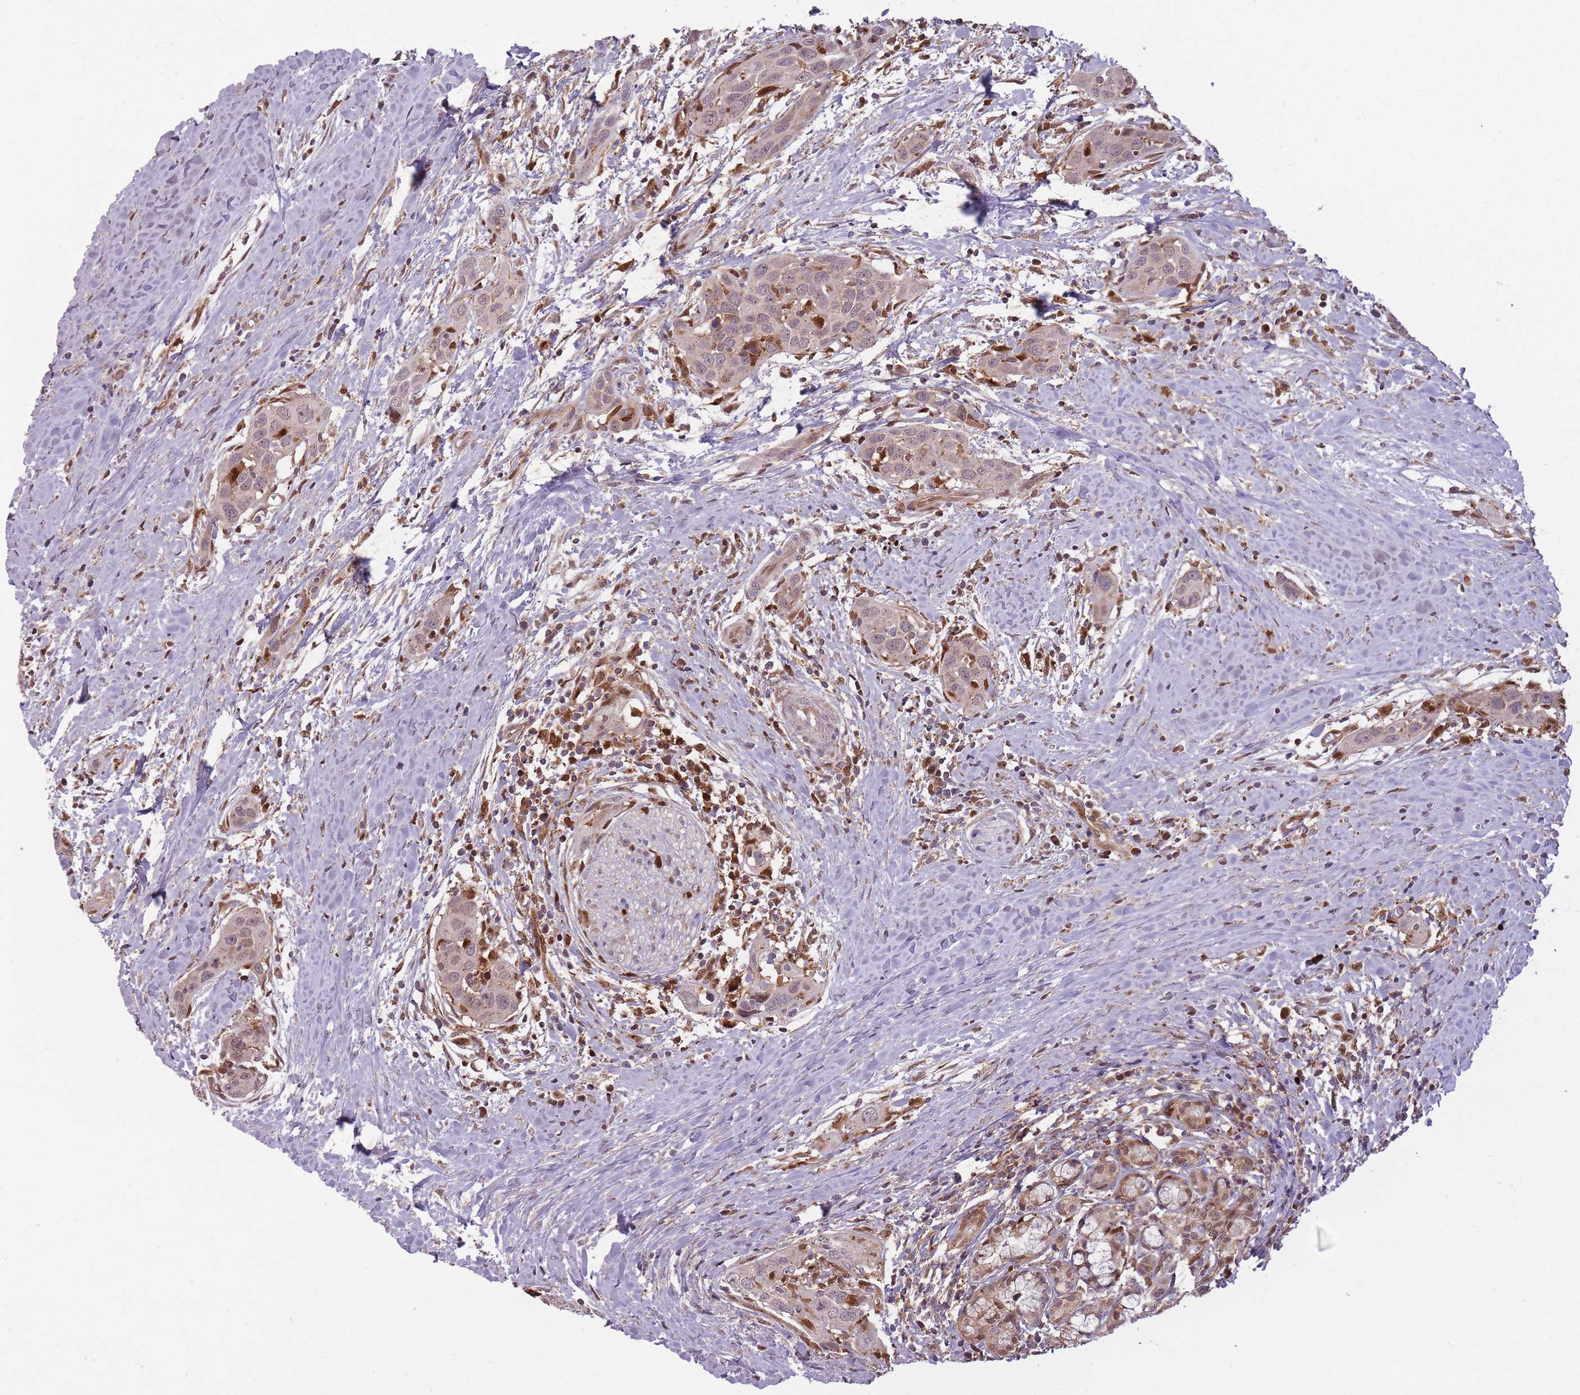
{"staining": {"intensity": "weak", "quantity": ">75%", "location": "cytoplasmic/membranous"}, "tissue": "head and neck cancer", "cell_type": "Tumor cells", "image_type": "cancer", "snomed": [{"axis": "morphology", "description": "Squamous cell carcinoma, NOS"}, {"axis": "topography", "description": "Oral tissue"}, {"axis": "topography", "description": "Head-Neck"}], "caption": "About >75% of tumor cells in squamous cell carcinoma (head and neck) show weak cytoplasmic/membranous protein staining as visualized by brown immunohistochemical staining.", "gene": "LGALS9", "patient": {"sex": "female", "age": 50}}